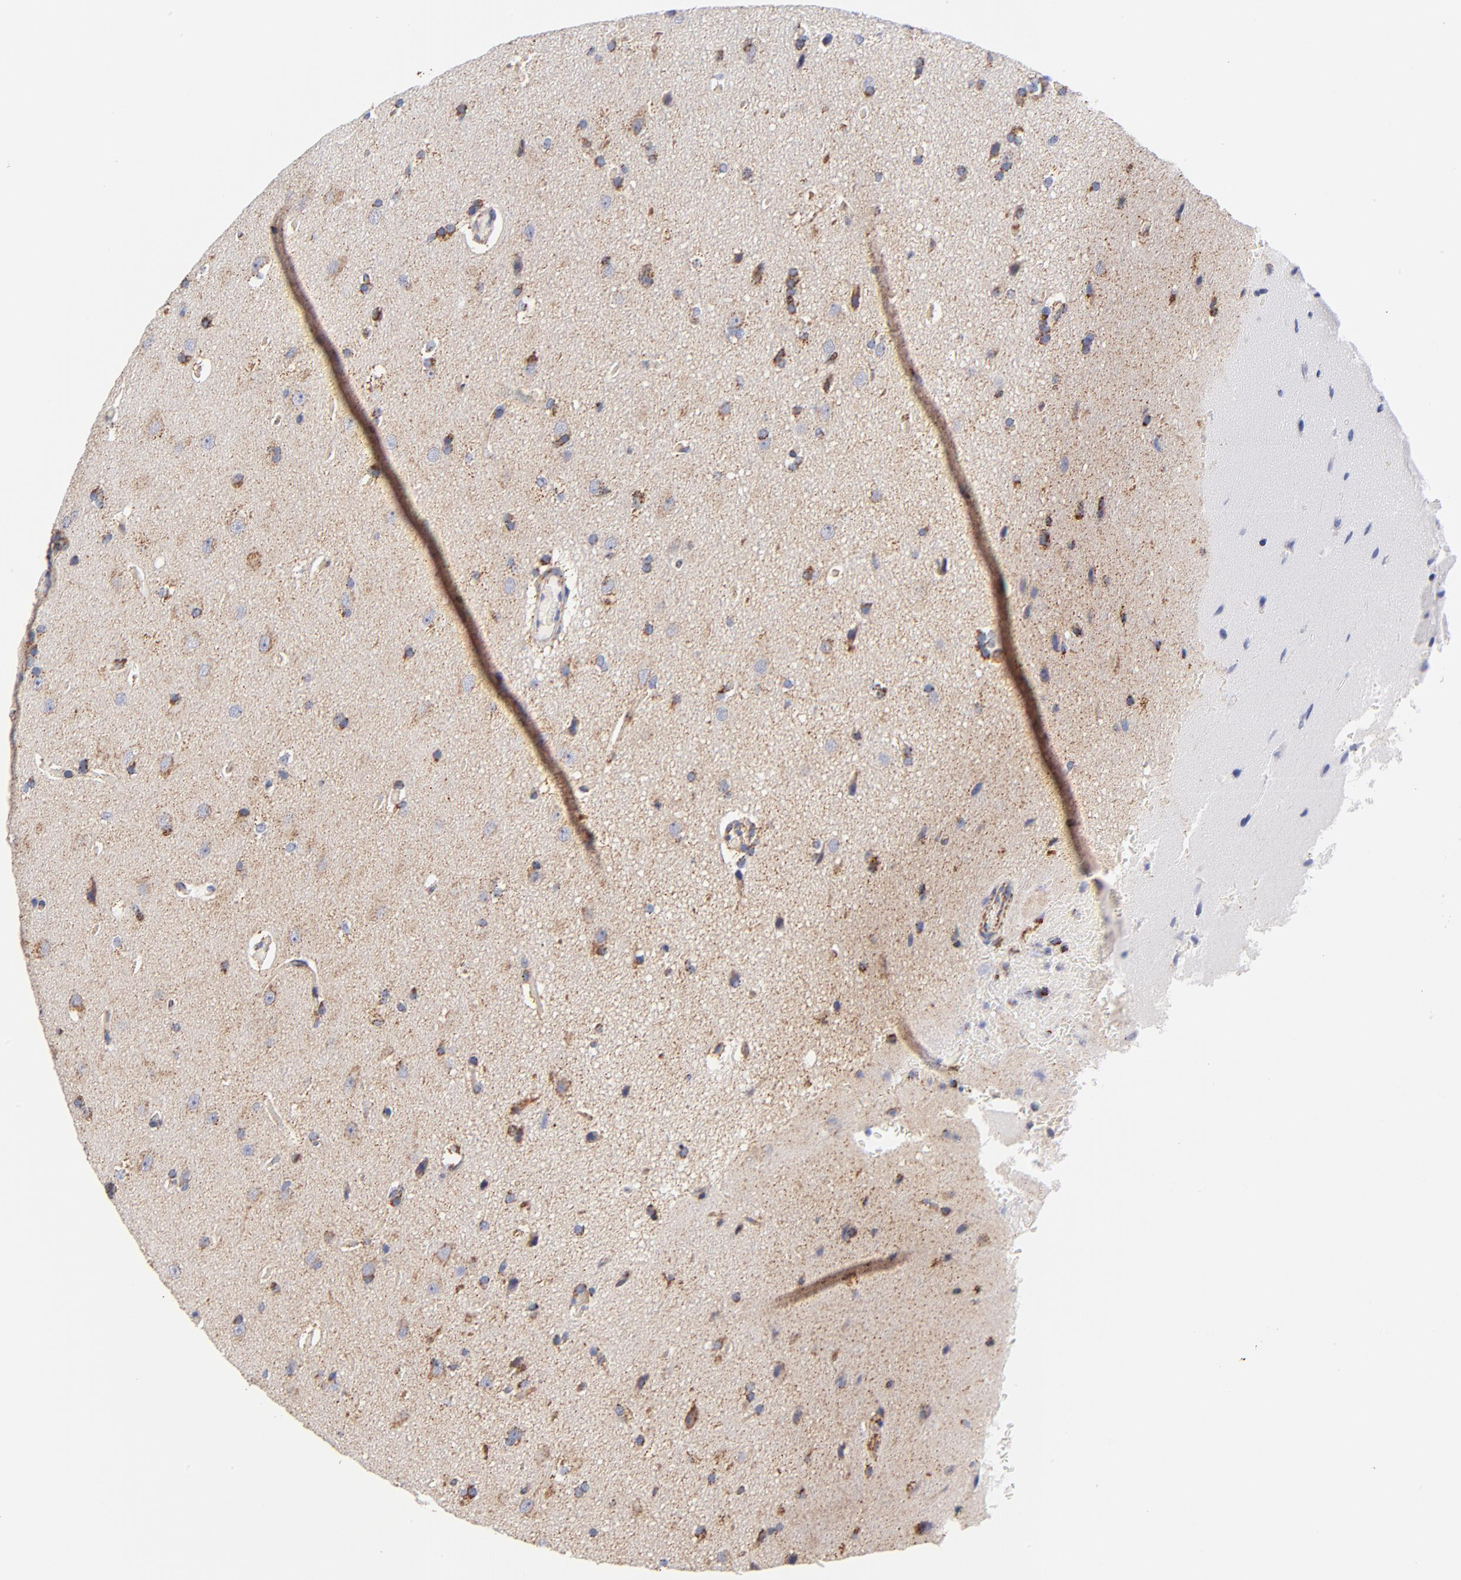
{"staining": {"intensity": "moderate", "quantity": "25%-75%", "location": "cytoplasmic/membranous"}, "tissue": "glioma", "cell_type": "Tumor cells", "image_type": "cancer", "snomed": [{"axis": "morphology", "description": "Glioma, malignant, Low grade"}, {"axis": "topography", "description": "Cerebral cortex"}], "caption": "Immunohistochemical staining of glioma demonstrates medium levels of moderate cytoplasmic/membranous positivity in approximately 25%-75% of tumor cells.", "gene": "ECHS1", "patient": {"sex": "female", "age": 47}}